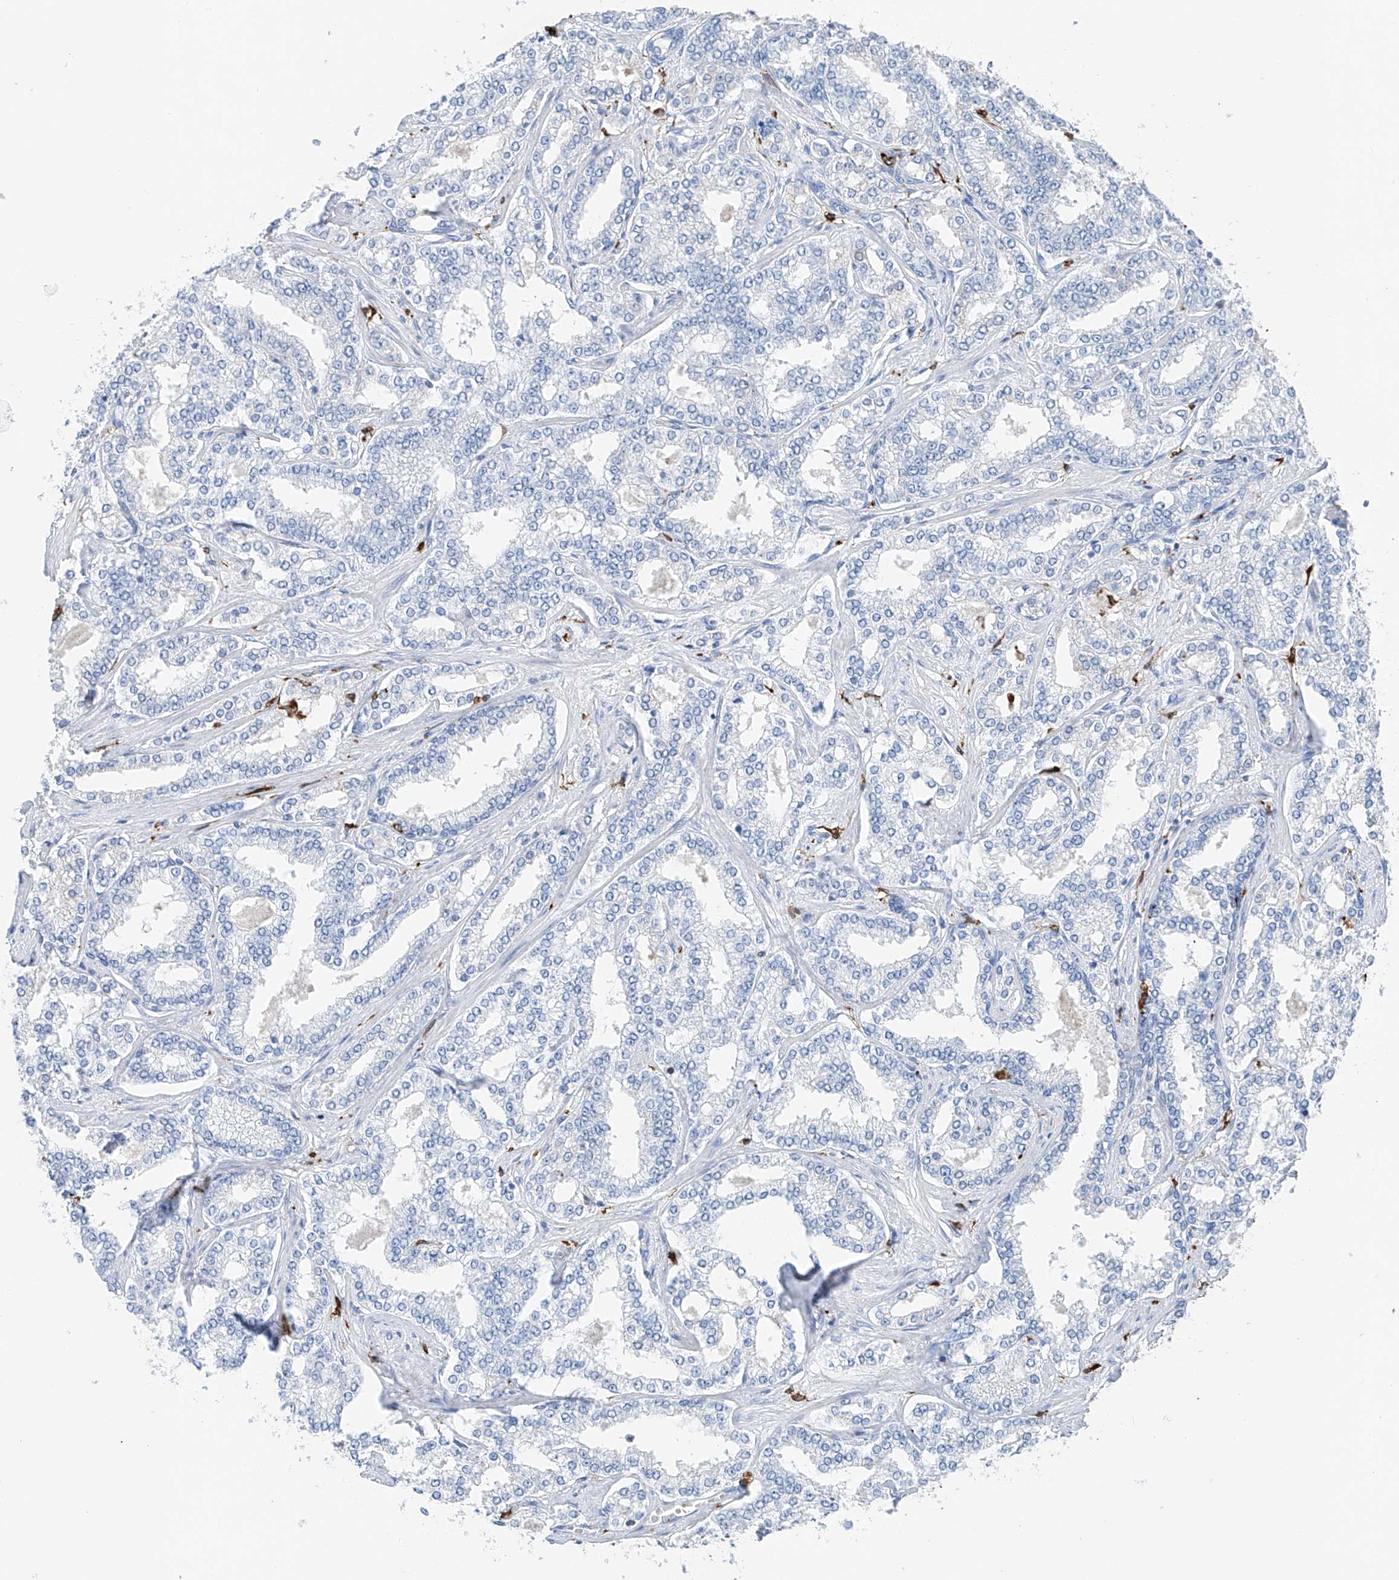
{"staining": {"intensity": "negative", "quantity": "none", "location": "none"}, "tissue": "prostate cancer", "cell_type": "Tumor cells", "image_type": "cancer", "snomed": [{"axis": "morphology", "description": "Normal tissue, NOS"}, {"axis": "morphology", "description": "Adenocarcinoma, High grade"}, {"axis": "topography", "description": "Prostate"}], "caption": "Tumor cells show no significant staining in prostate adenocarcinoma (high-grade).", "gene": "TBXAS1", "patient": {"sex": "male", "age": 83}}